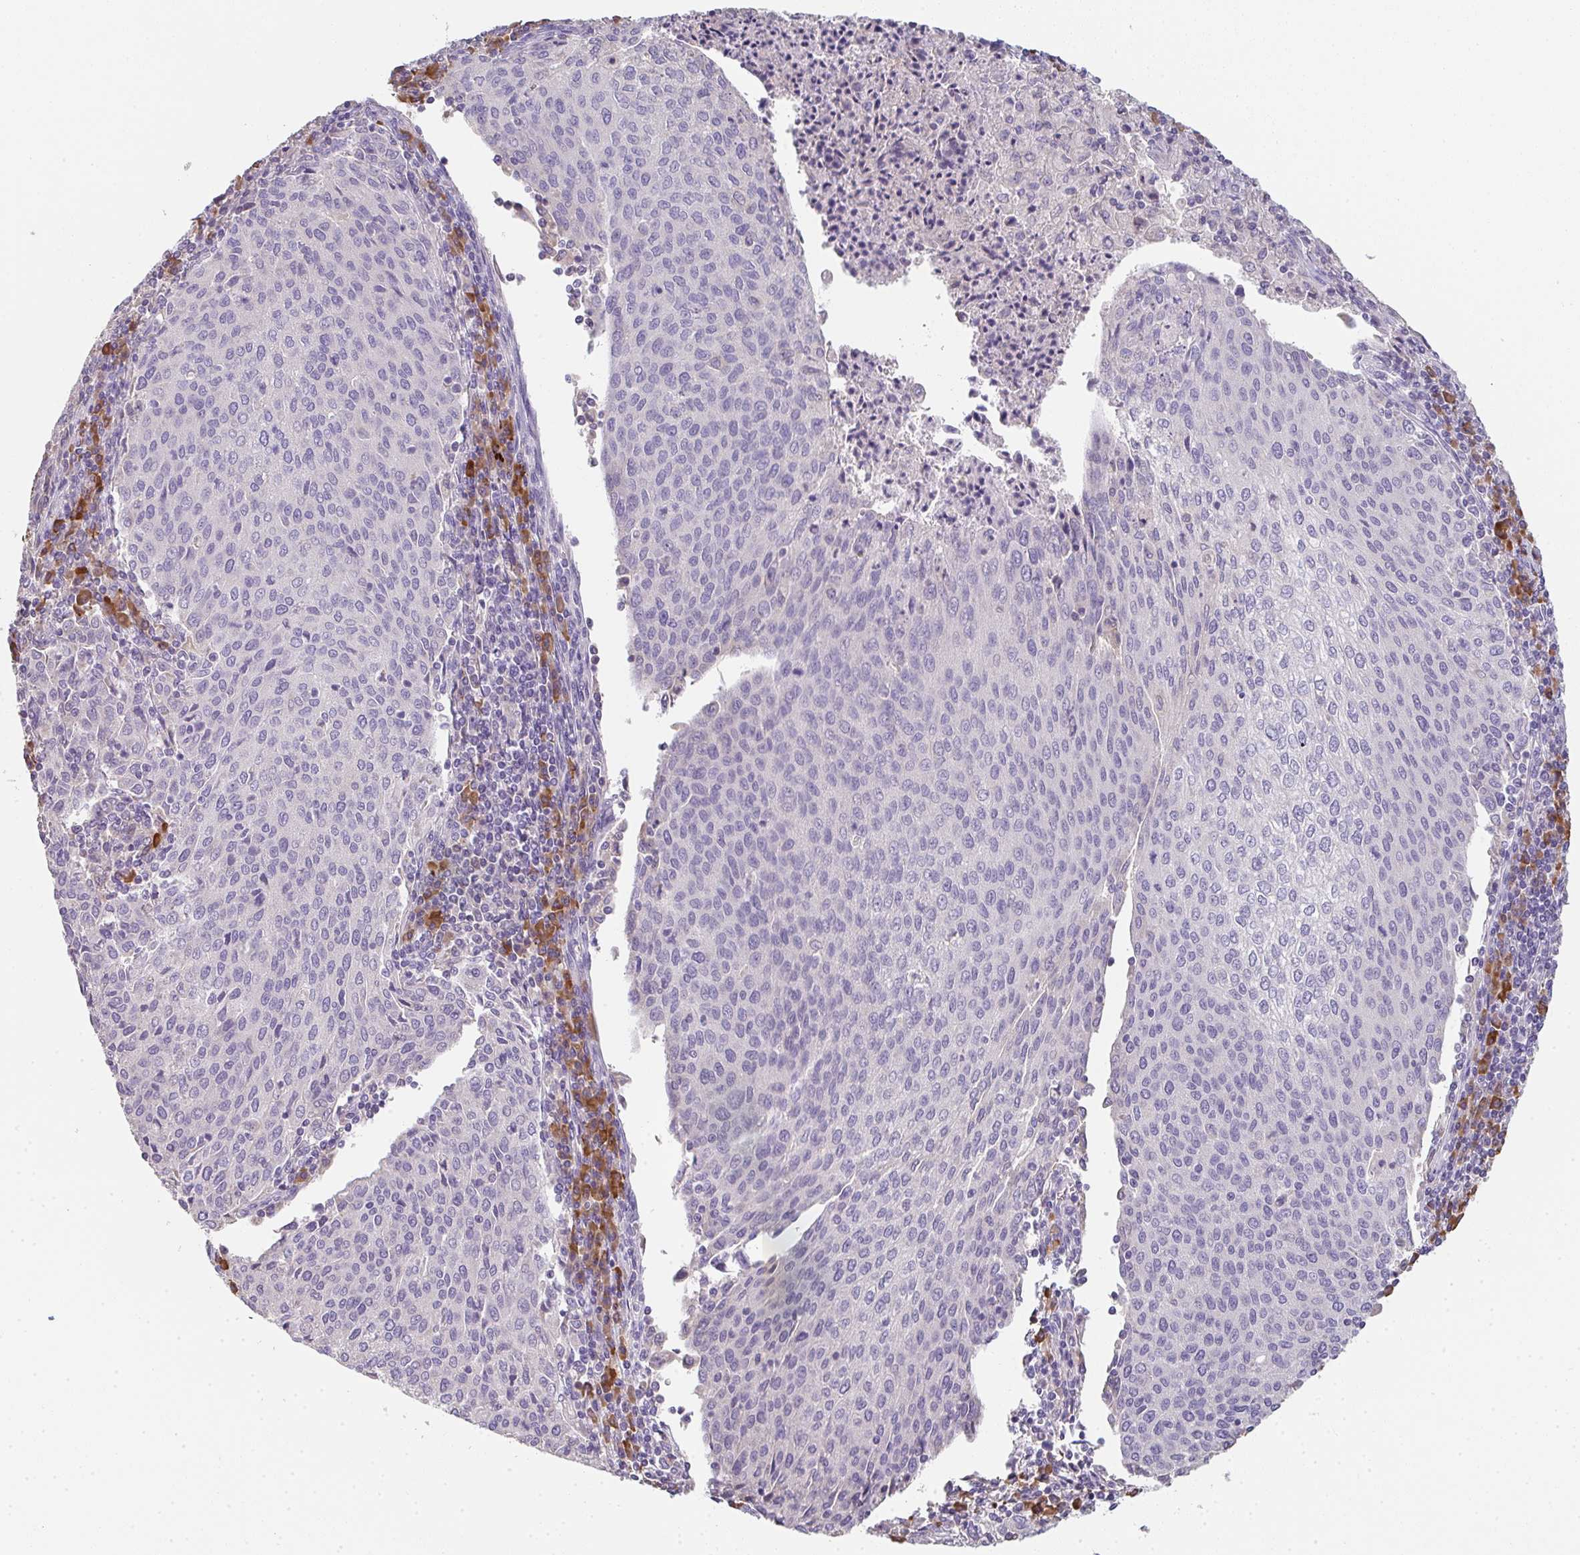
{"staining": {"intensity": "negative", "quantity": "none", "location": "none"}, "tissue": "cervical cancer", "cell_type": "Tumor cells", "image_type": "cancer", "snomed": [{"axis": "morphology", "description": "Squamous cell carcinoma, NOS"}, {"axis": "topography", "description": "Cervix"}], "caption": "DAB (3,3'-diaminobenzidine) immunohistochemical staining of human cervical squamous cell carcinoma reveals no significant positivity in tumor cells.", "gene": "ZNF215", "patient": {"sex": "female", "age": 46}}